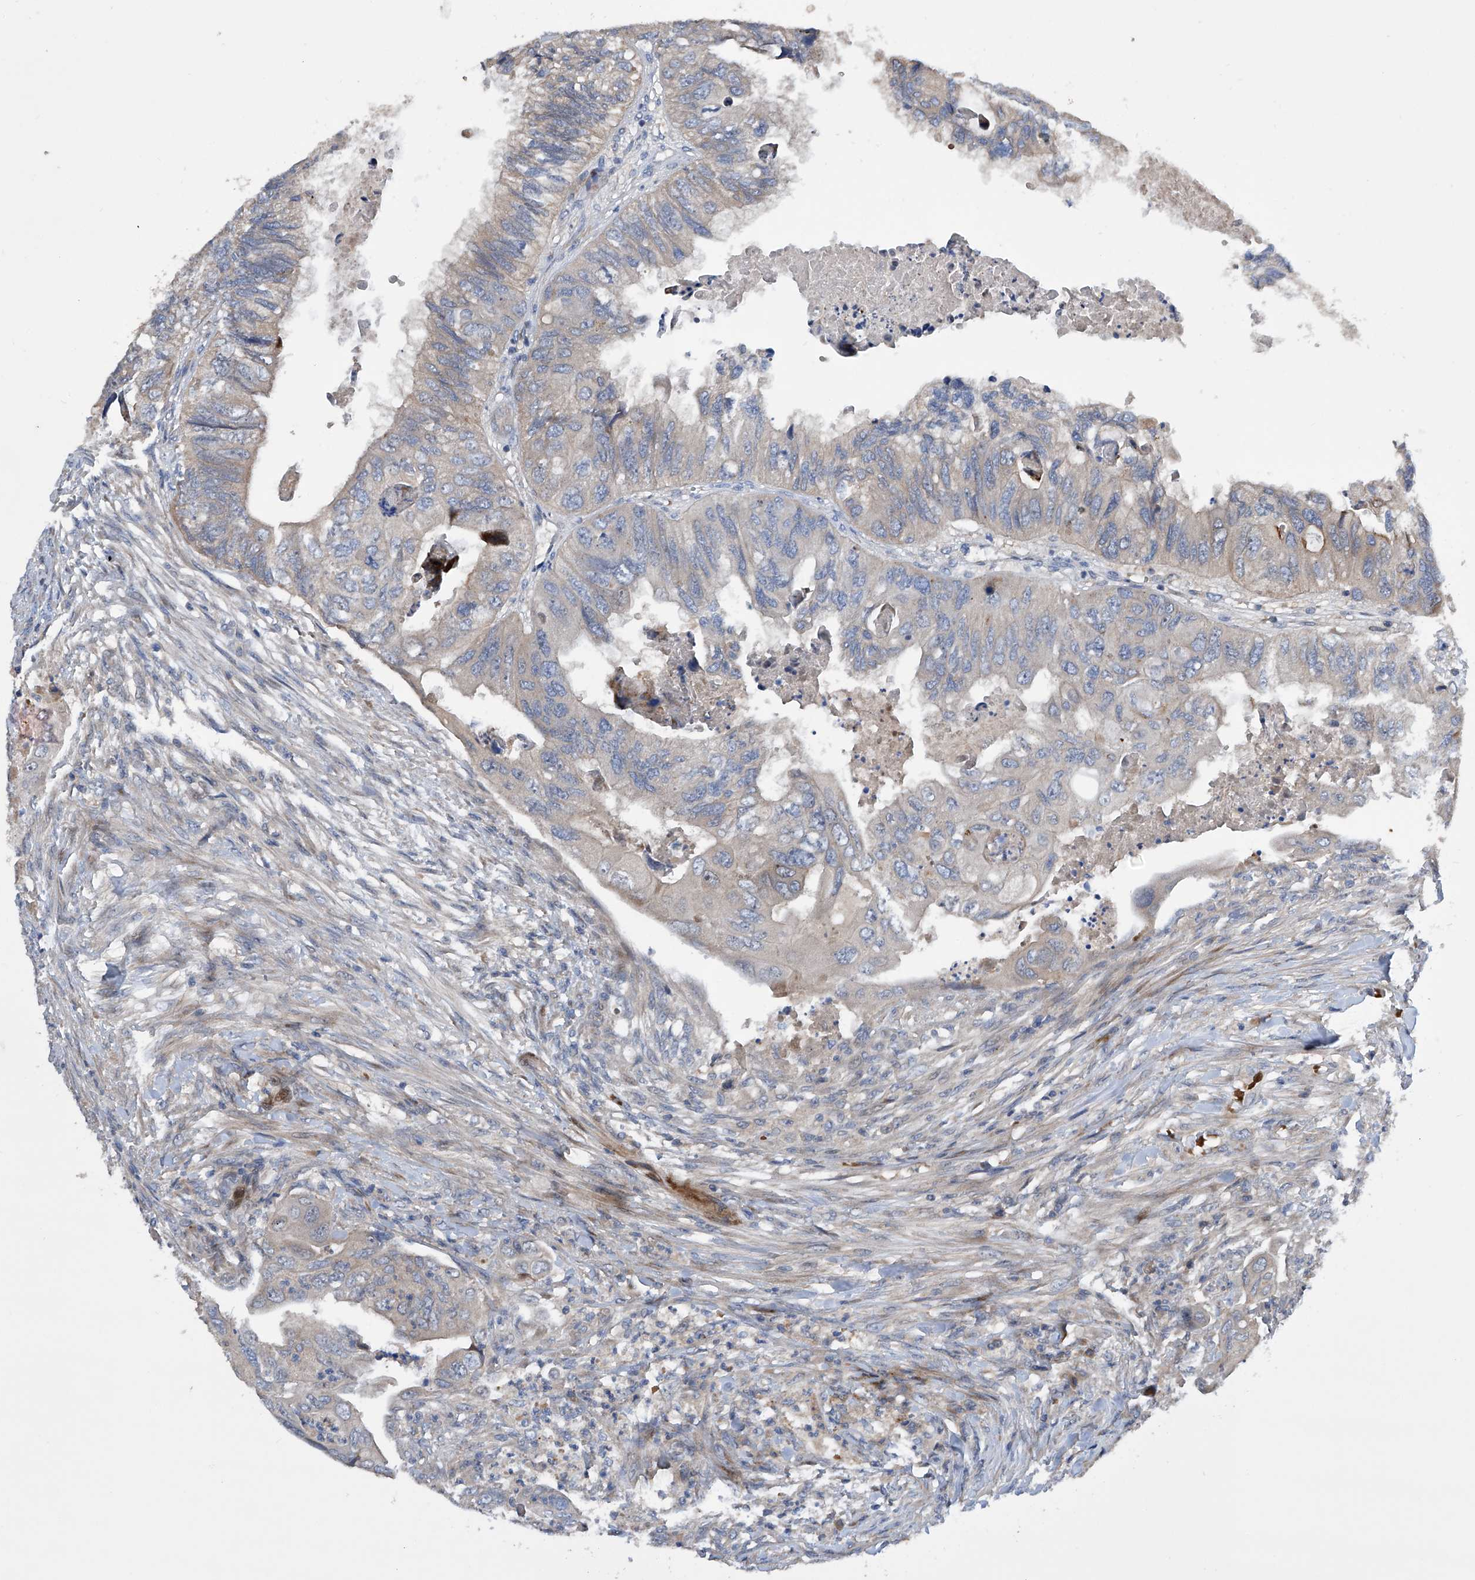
{"staining": {"intensity": "moderate", "quantity": "<25%", "location": "cytoplasmic/membranous"}, "tissue": "colorectal cancer", "cell_type": "Tumor cells", "image_type": "cancer", "snomed": [{"axis": "morphology", "description": "Adenocarcinoma, NOS"}, {"axis": "topography", "description": "Rectum"}], "caption": "High-power microscopy captured an immunohistochemistry photomicrograph of colorectal adenocarcinoma, revealing moderate cytoplasmic/membranous staining in approximately <25% of tumor cells.", "gene": "USF3", "patient": {"sex": "male", "age": 63}}